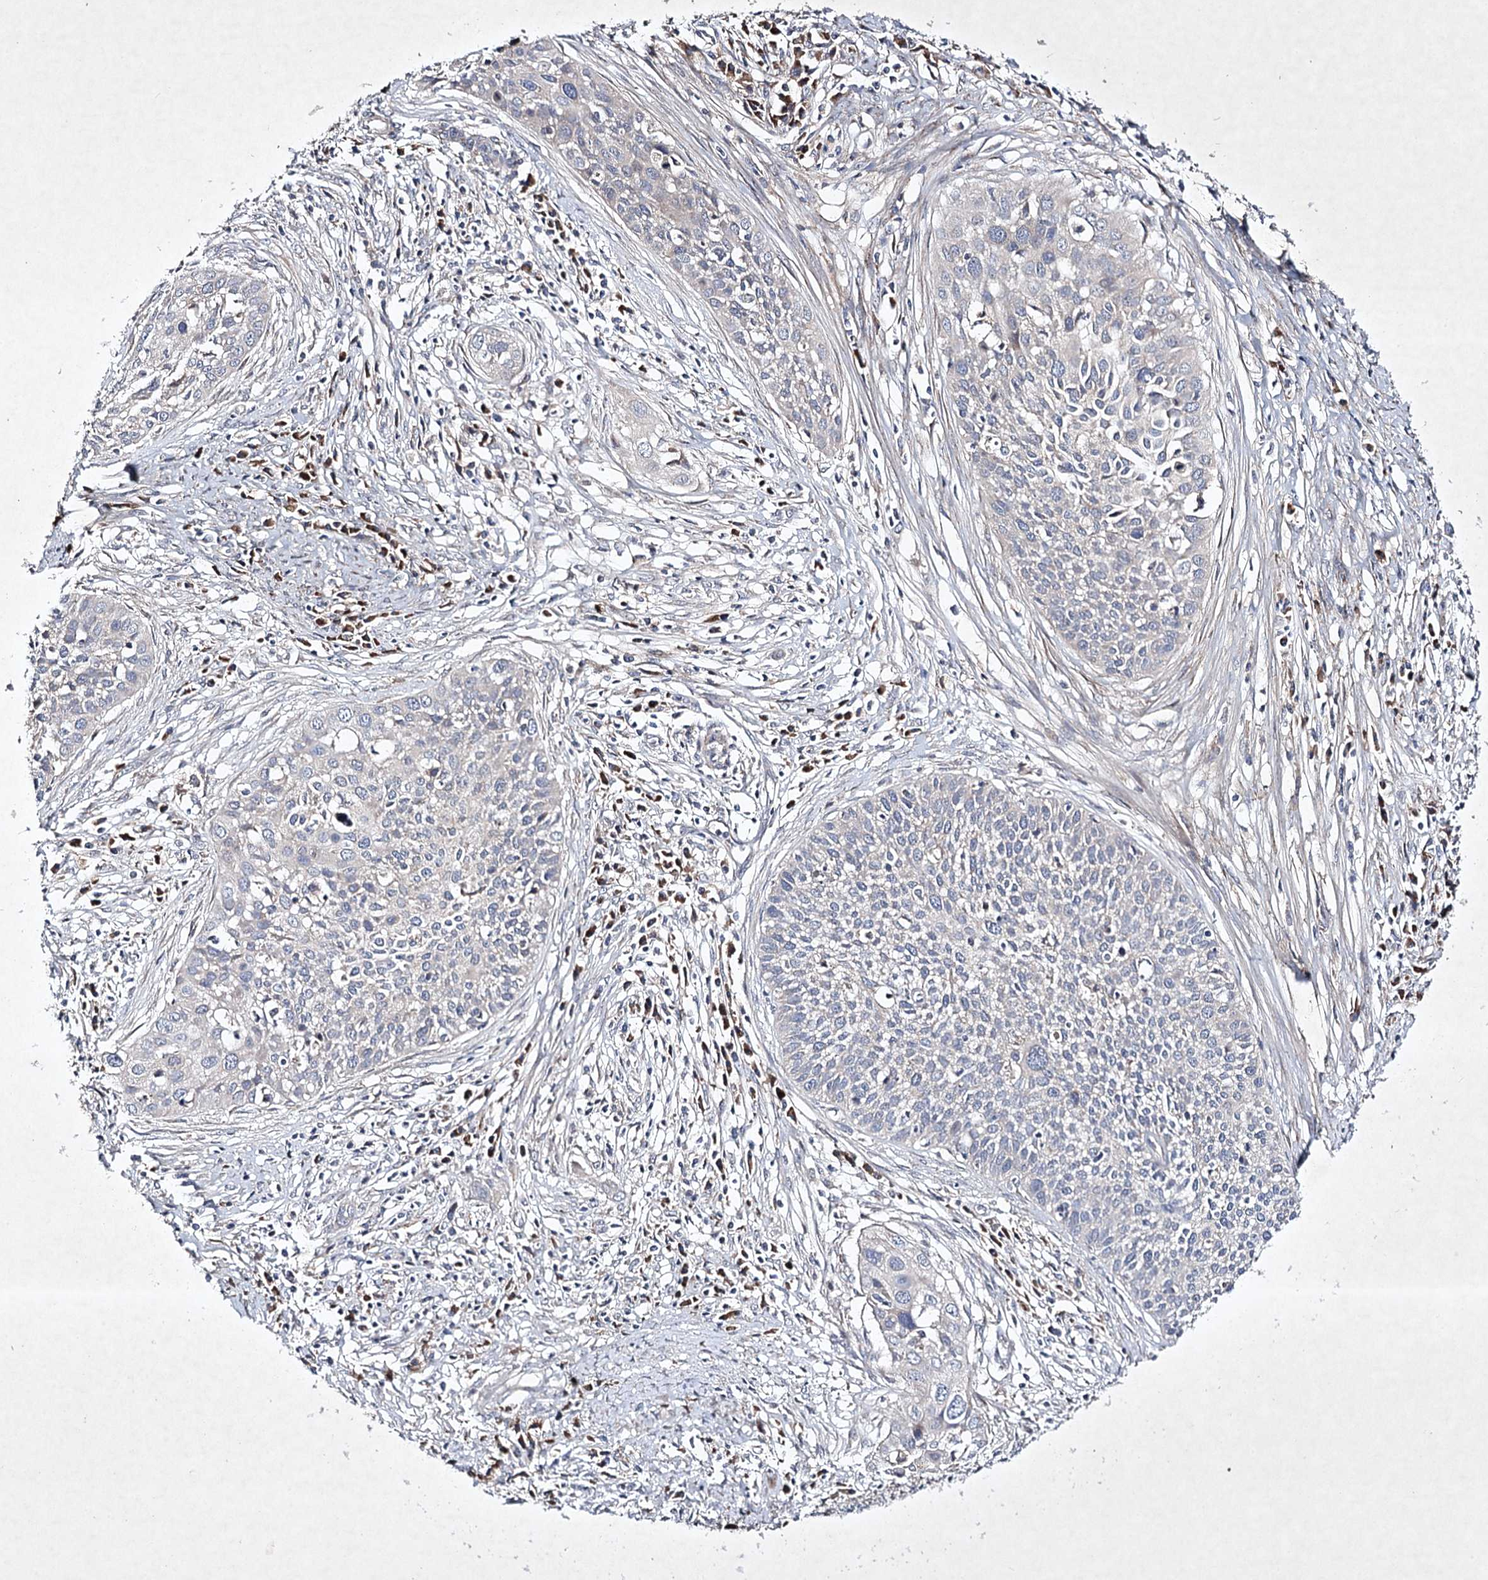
{"staining": {"intensity": "negative", "quantity": "none", "location": "none"}, "tissue": "cervical cancer", "cell_type": "Tumor cells", "image_type": "cancer", "snomed": [{"axis": "morphology", "description": "Squamous cell carcinoma, NOS"}, {"axis": "topography", "description": "Cervix"}], "caption": "Immunohistochemical staining of human squamous cell carcinoma (cervical) shows no significant positivity in tumor cells.", "gene": "ALG9", "patient": {"sex": "female", "age": 34}}